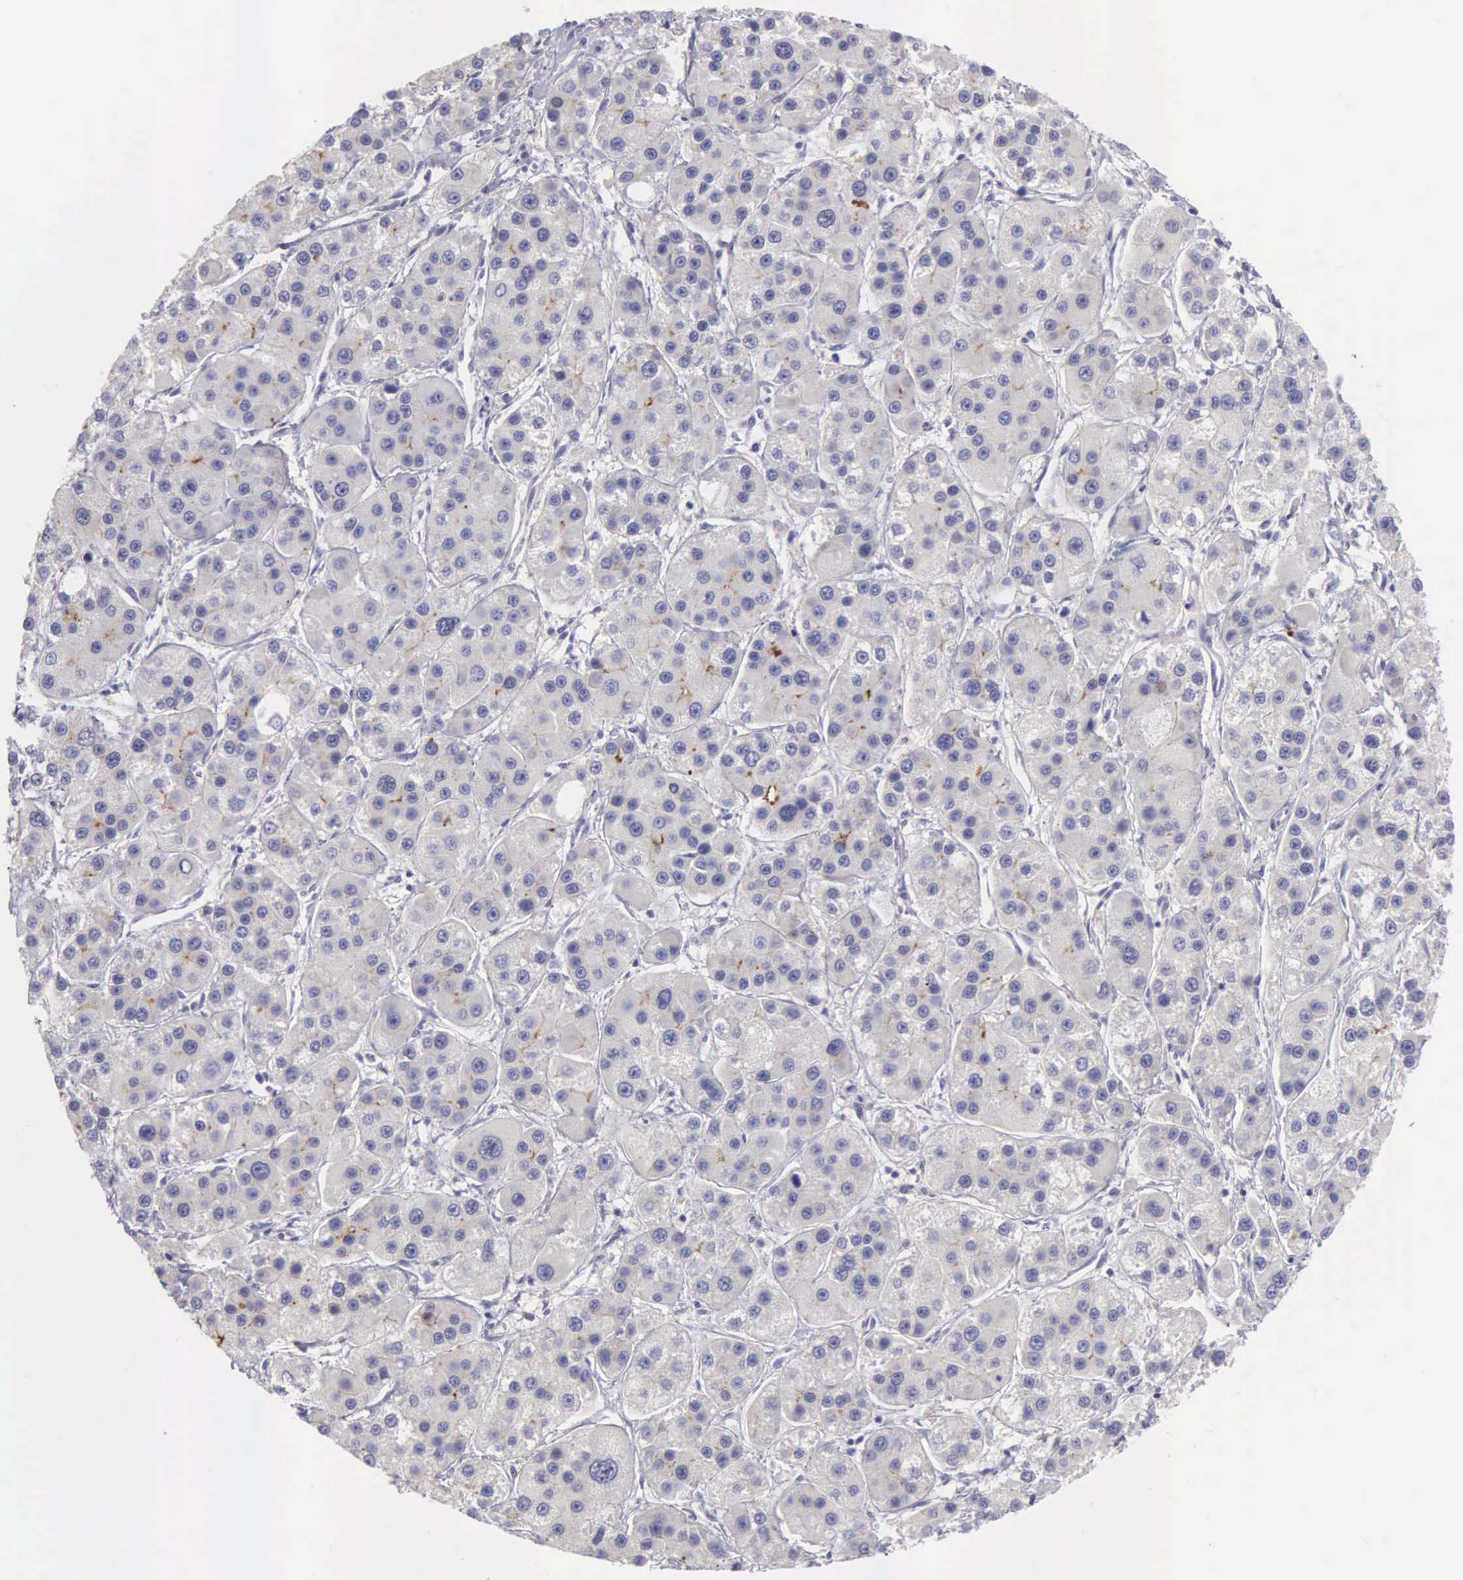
{"staining": {"intensity": "weak", "quantity": "<25%", "location": "cytoplasmic/membranous"}, "tissue": "liver cancer", "cell_type": "Tumor cells", "image_type": "cancer", "snomed": [{"axis": "morphology", "description": "Carcinoma, Hepatocellular, NOS"}, {"axis": "topography", "description": "Liver"}], "caption": "High magnification brightfield microscopy of liver cancer (hepatocellular carcinoma) stained with DAB (brown) and counterstained with hematoxylin (blue): tumor cells show no significant staining.", "gene": "CLU", "patient": {"sex": "female", "age": 85}}